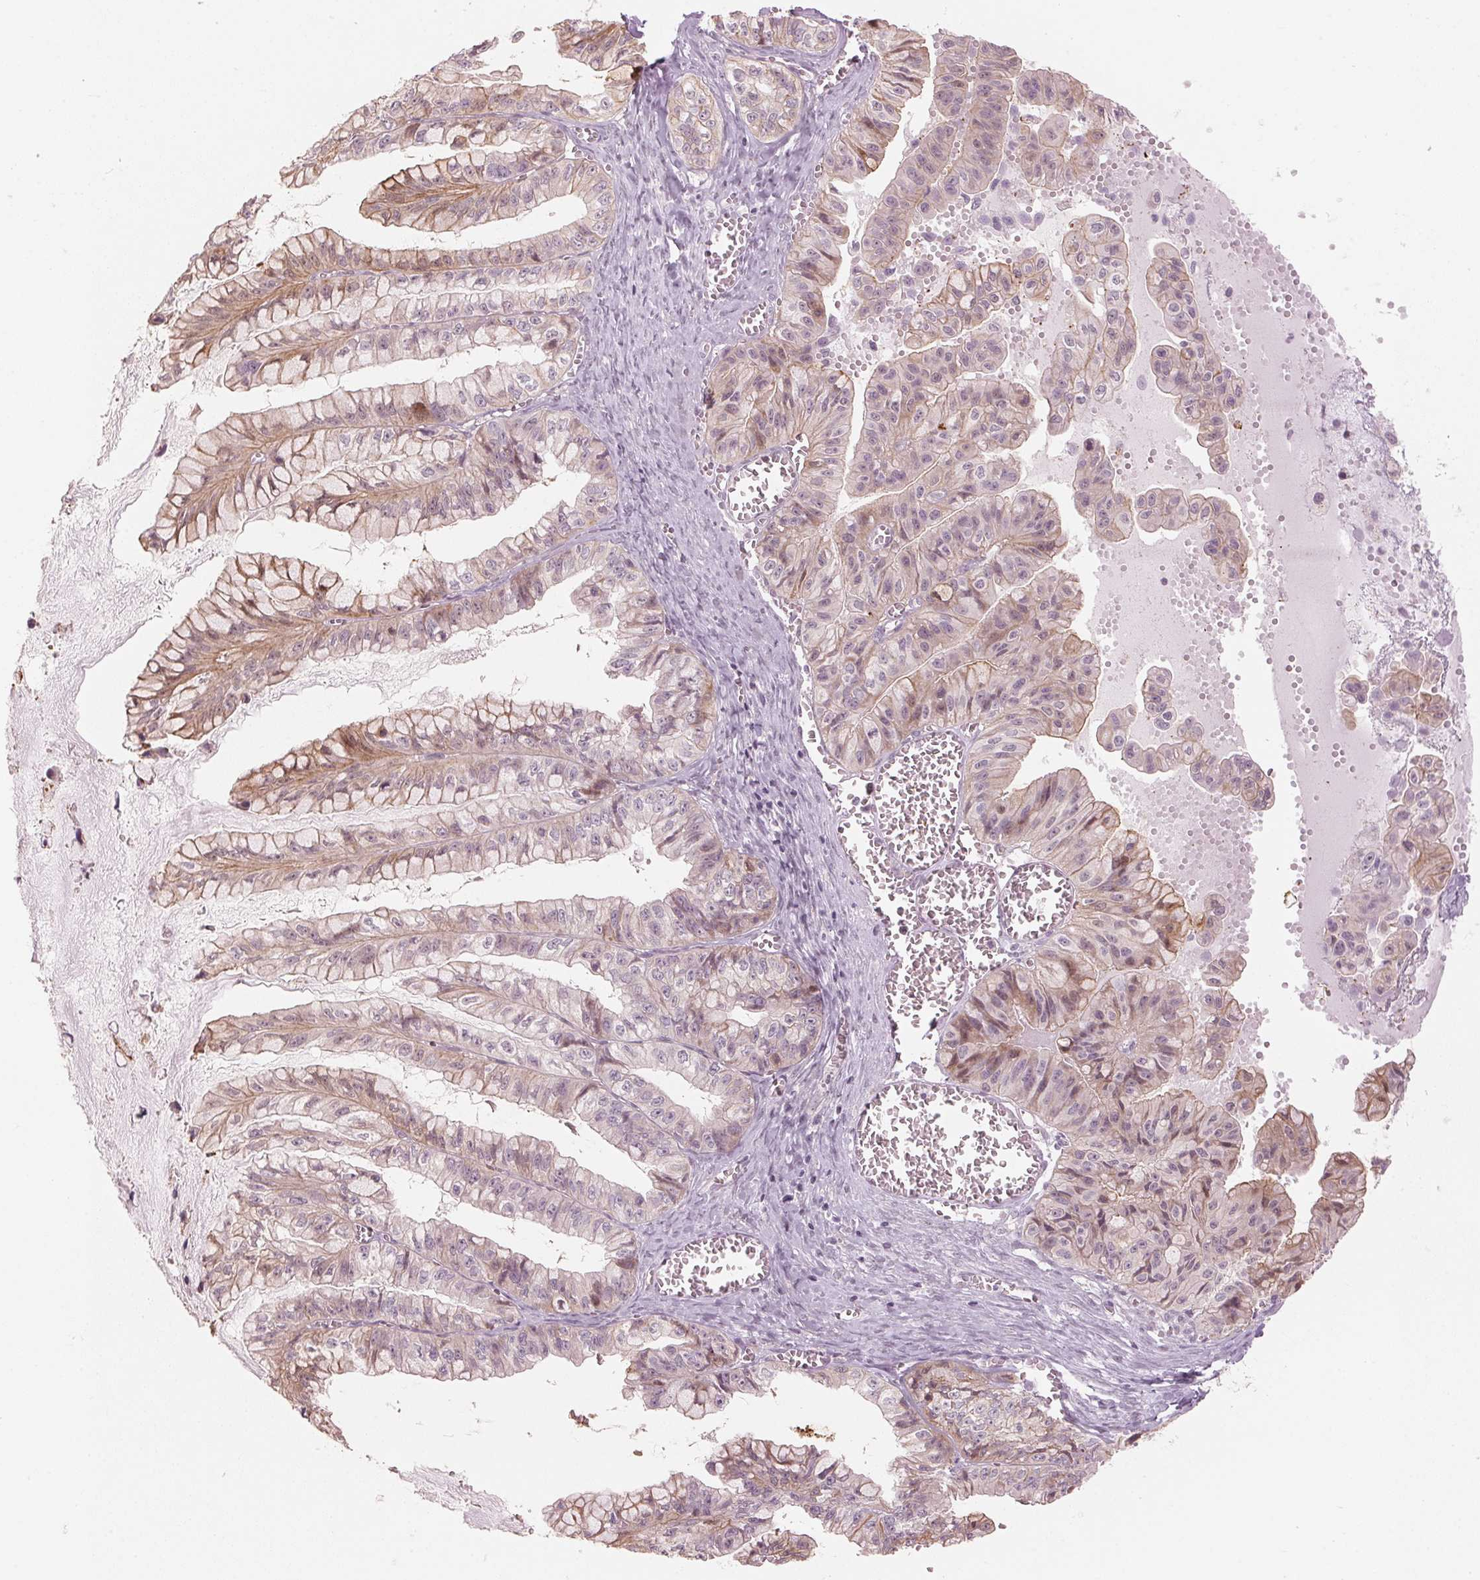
{"staining": {"intensity": "weak", "quantity": "25%-75%", "location": "cytoplasmic/membranous"}, "tissue": "ovarian cancer", "cell_type": "Tumor cells", "image_type": "cancer", "snomed": [{"axis": "morphology", "description": "Cystadenocarcinoma, mucinous, NOS"}, {"axis": "topography", "description": "Ovary"}], "caption": "Human ovarian mucinous cystadenocarcinoma stained with a protein marker reveals weak staining in tumor cells.", "gene": "TMED6", "patient": {"sex": "female", "age": 72}}